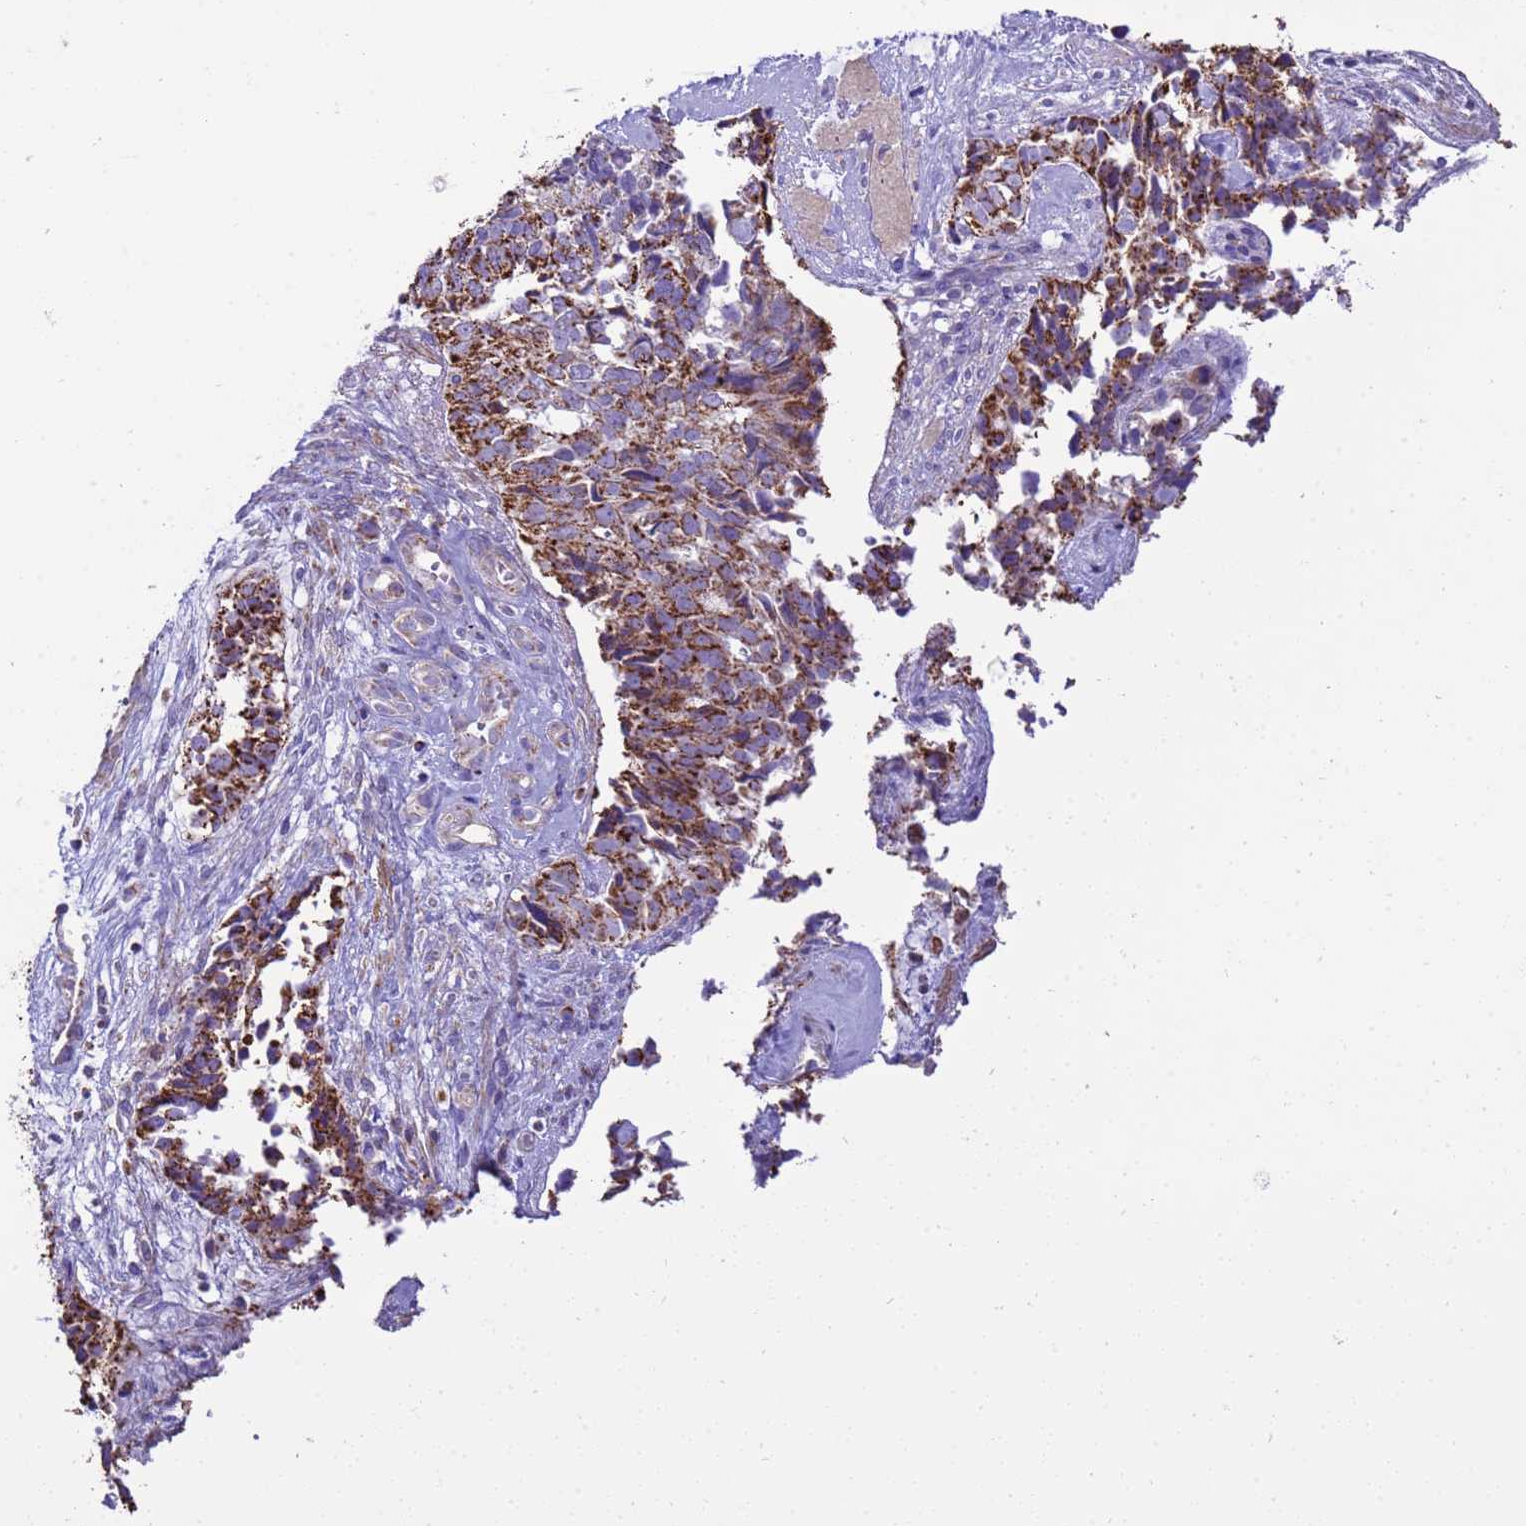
{"staining": {"intensity": "strong", "quantity": ">75%", "location": "cytoplasmic/membranous"}, "tissue": "cervical cancer", "cell_type": "Tumor cells", "image_type": "cancer", "snomed": [{"axis": "morphology", "description": "Squamous cell carcinoma, NOS"}, {"axis": "topography", "description": "Cervix"}], "caption": "Human cervical squamous cell carcinoma stained for a protein (brown) exhibits strong cytoplasmic/membranous positive expression in about >75% of tumor cells.", "gene": "RNF165", "patient": {"sex": "female", "age": 63}}